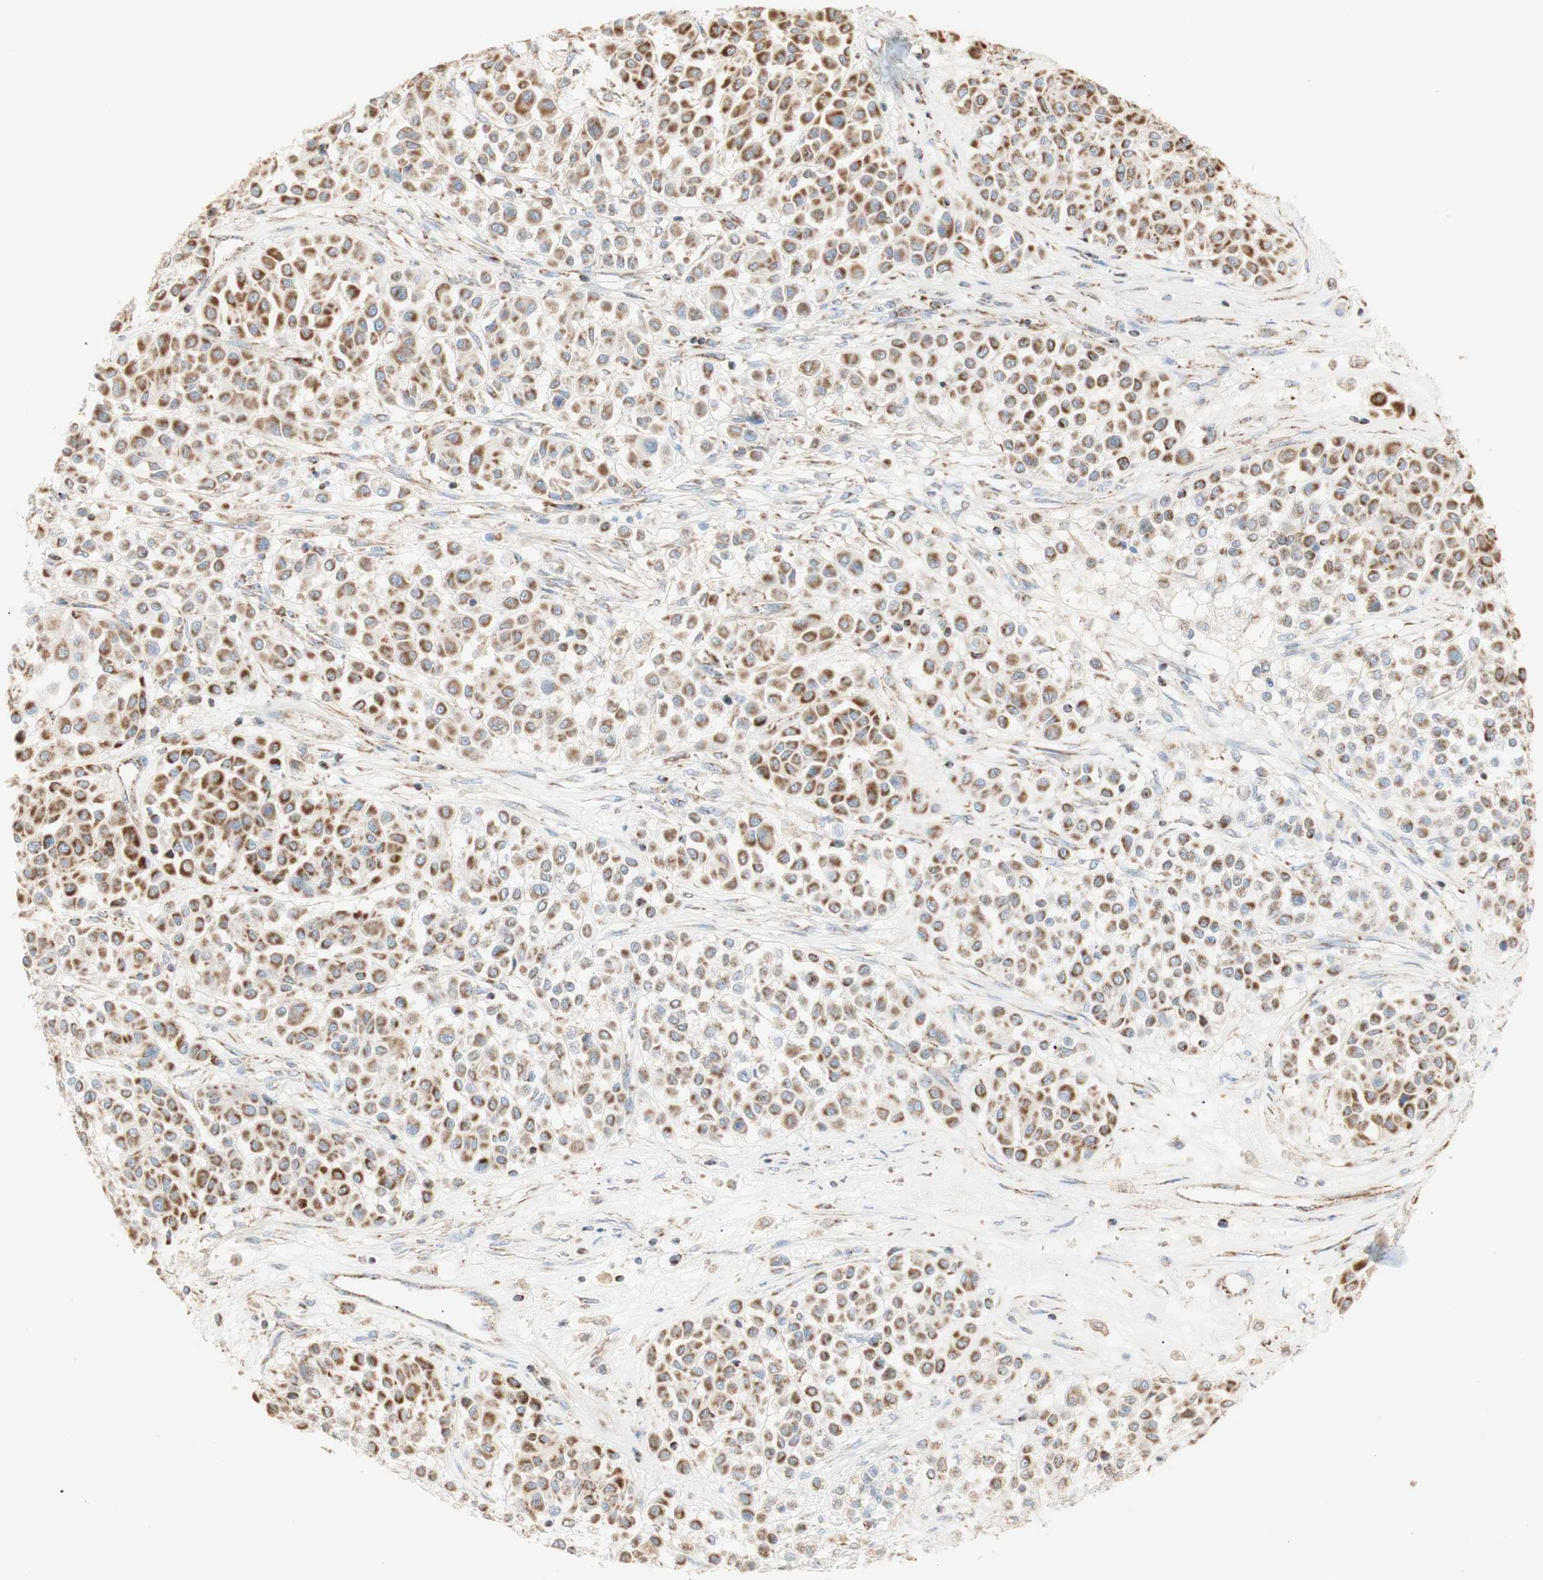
{"staining": {"intensity": "moderate", "quantity": ">75%", "location": "cytoplasmic/membranous"}, "tissue": "melanoma", "cell_type": "Tumor cells", "image_type": "cancer", "snomed": [{"axis": "morphology", "description": "Malignant melanoma, Metastatic site"}, {"axis": "topography", "description": "Soft tissue"}], "caption": "Human melanoma stained with a brown dye shows moderate cytoplasmic/membranous positive staining in approximately >75% of tumor cells.", "gene": "LETM1", "patient": {"sex": "male", "age": 41}}